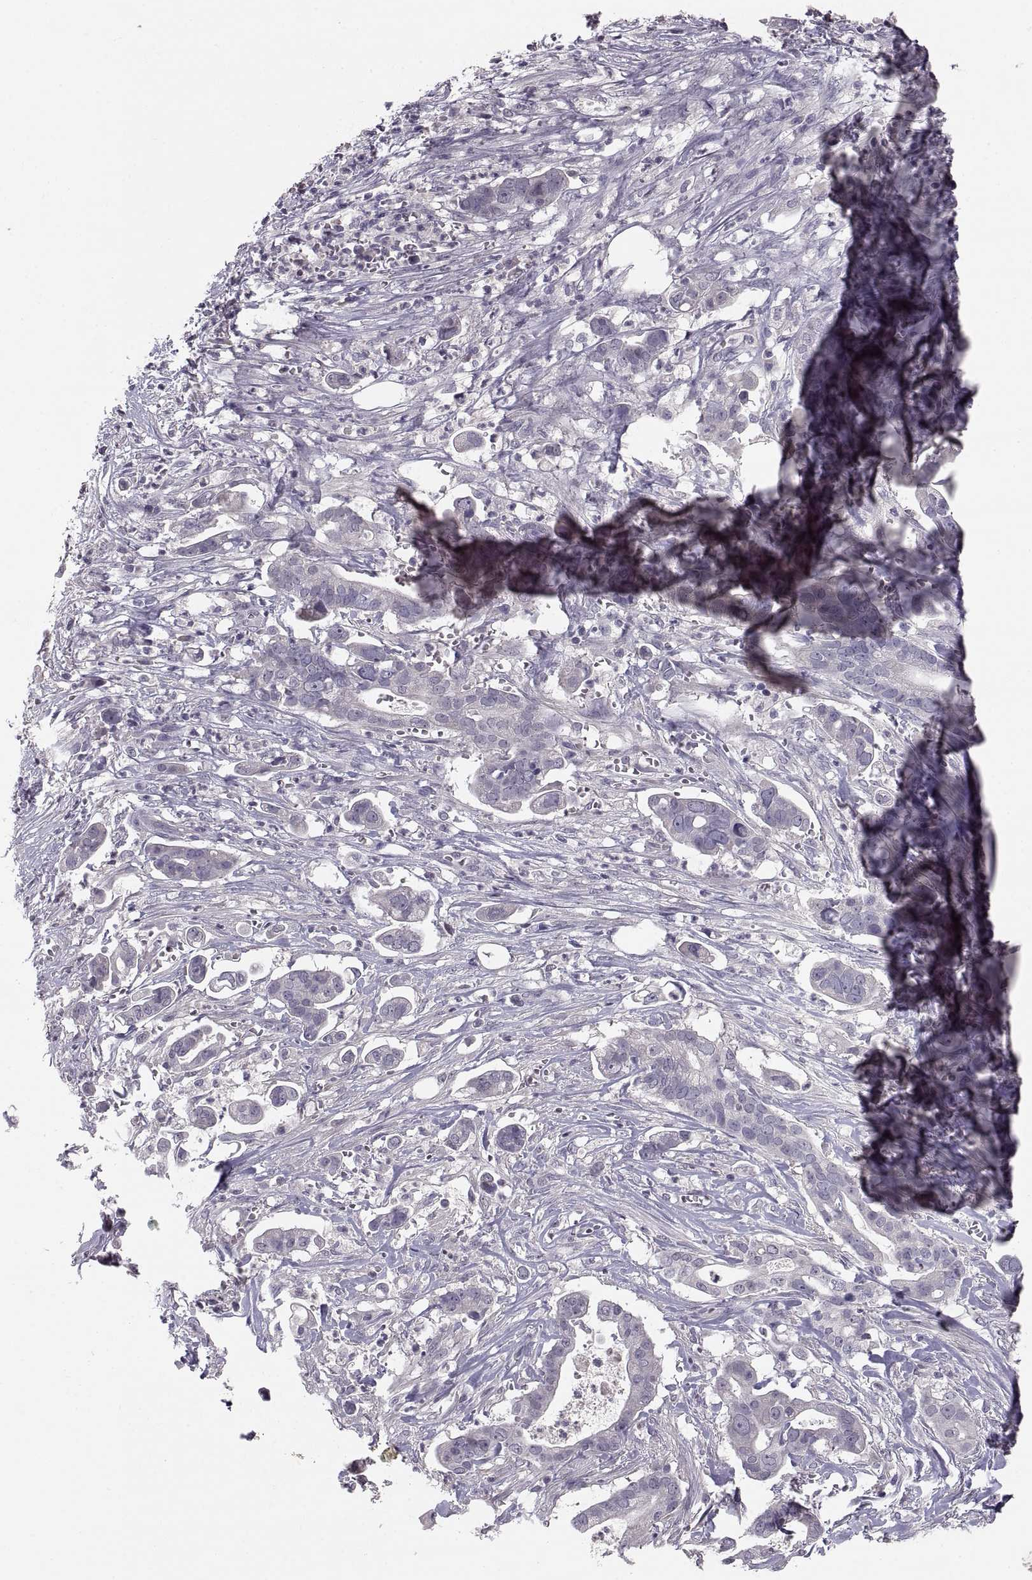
{"staining": {"intensity": "negative", "quantity": "none", "location": "none"}, "tissue": "pancreatic cancer", "cell_type": "Tumor cells", "image_type": "cancer", "snomed": [{"axis": "morphology", "description": "Adenocarcinoma, NOS"}, {"axis": "topography", "description": "Pancreas"}], "caption": "The immunohistochemistry (IHC) photomicrograph has no significant positivity in tumor cells of adenocarcinoma (pancreatic) tissue.", "gene": "PAX2", "patient": {"sex": "male", "age": 61}}